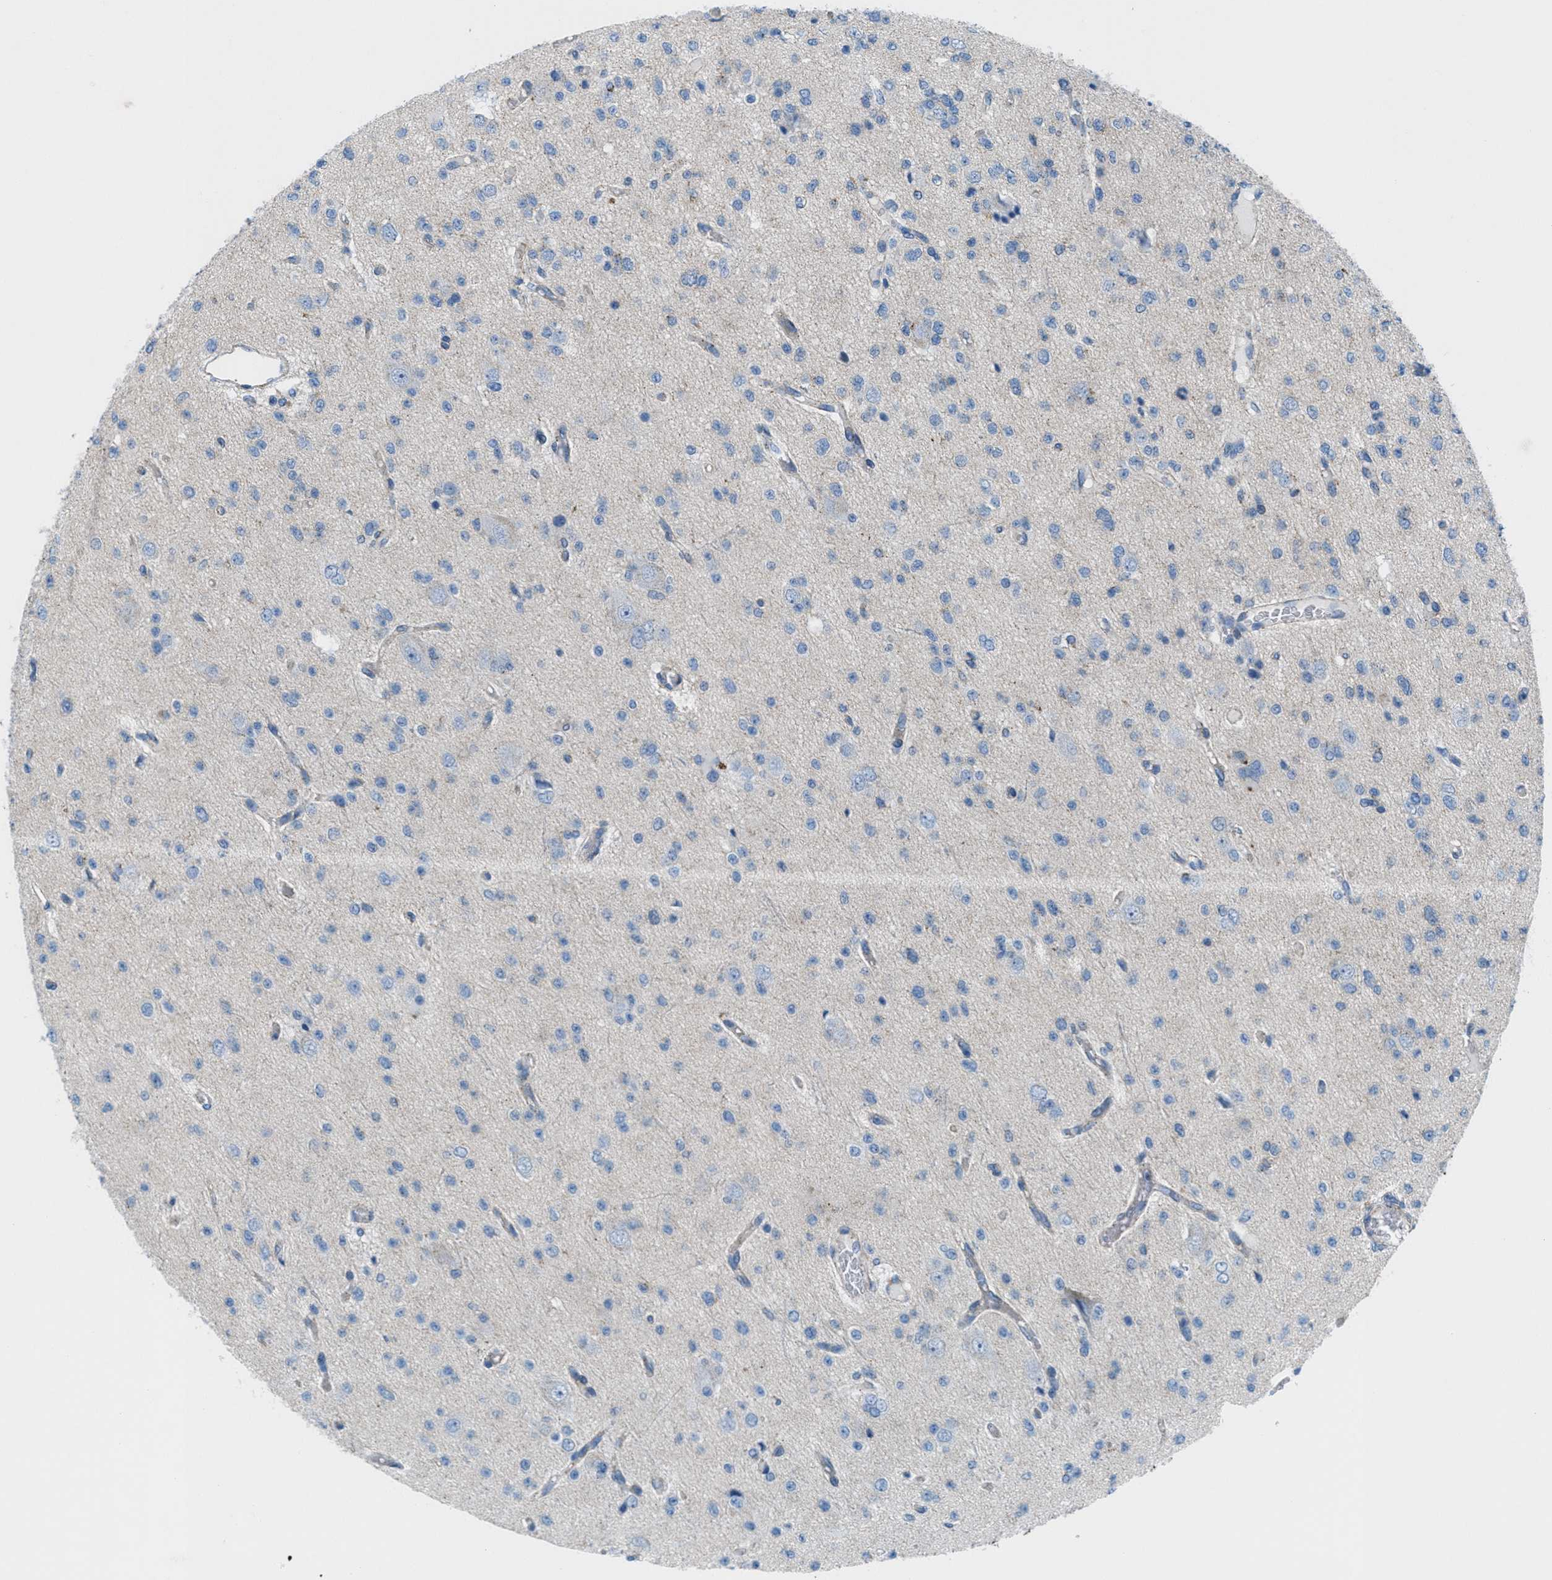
{"staining": {"intensity": "negative", "quantity": "none", "location": "none"}, "tissue": "glioma", "cell_type": "Tumor cells", "image_type": "cancer", "snomed": [{"axis": "morphology", "description": "Glioma, malignant, Low grade"}, {"axis": "topography", "description": "Brain"}], "caption": "IHC of glioma demonstrates no positivity in tumor cells. (DAB IHC visualized using brightfield microscopy, high magnification).", "gene": "MFSD13A", "patient": {"sex": "male", "age": 38}}